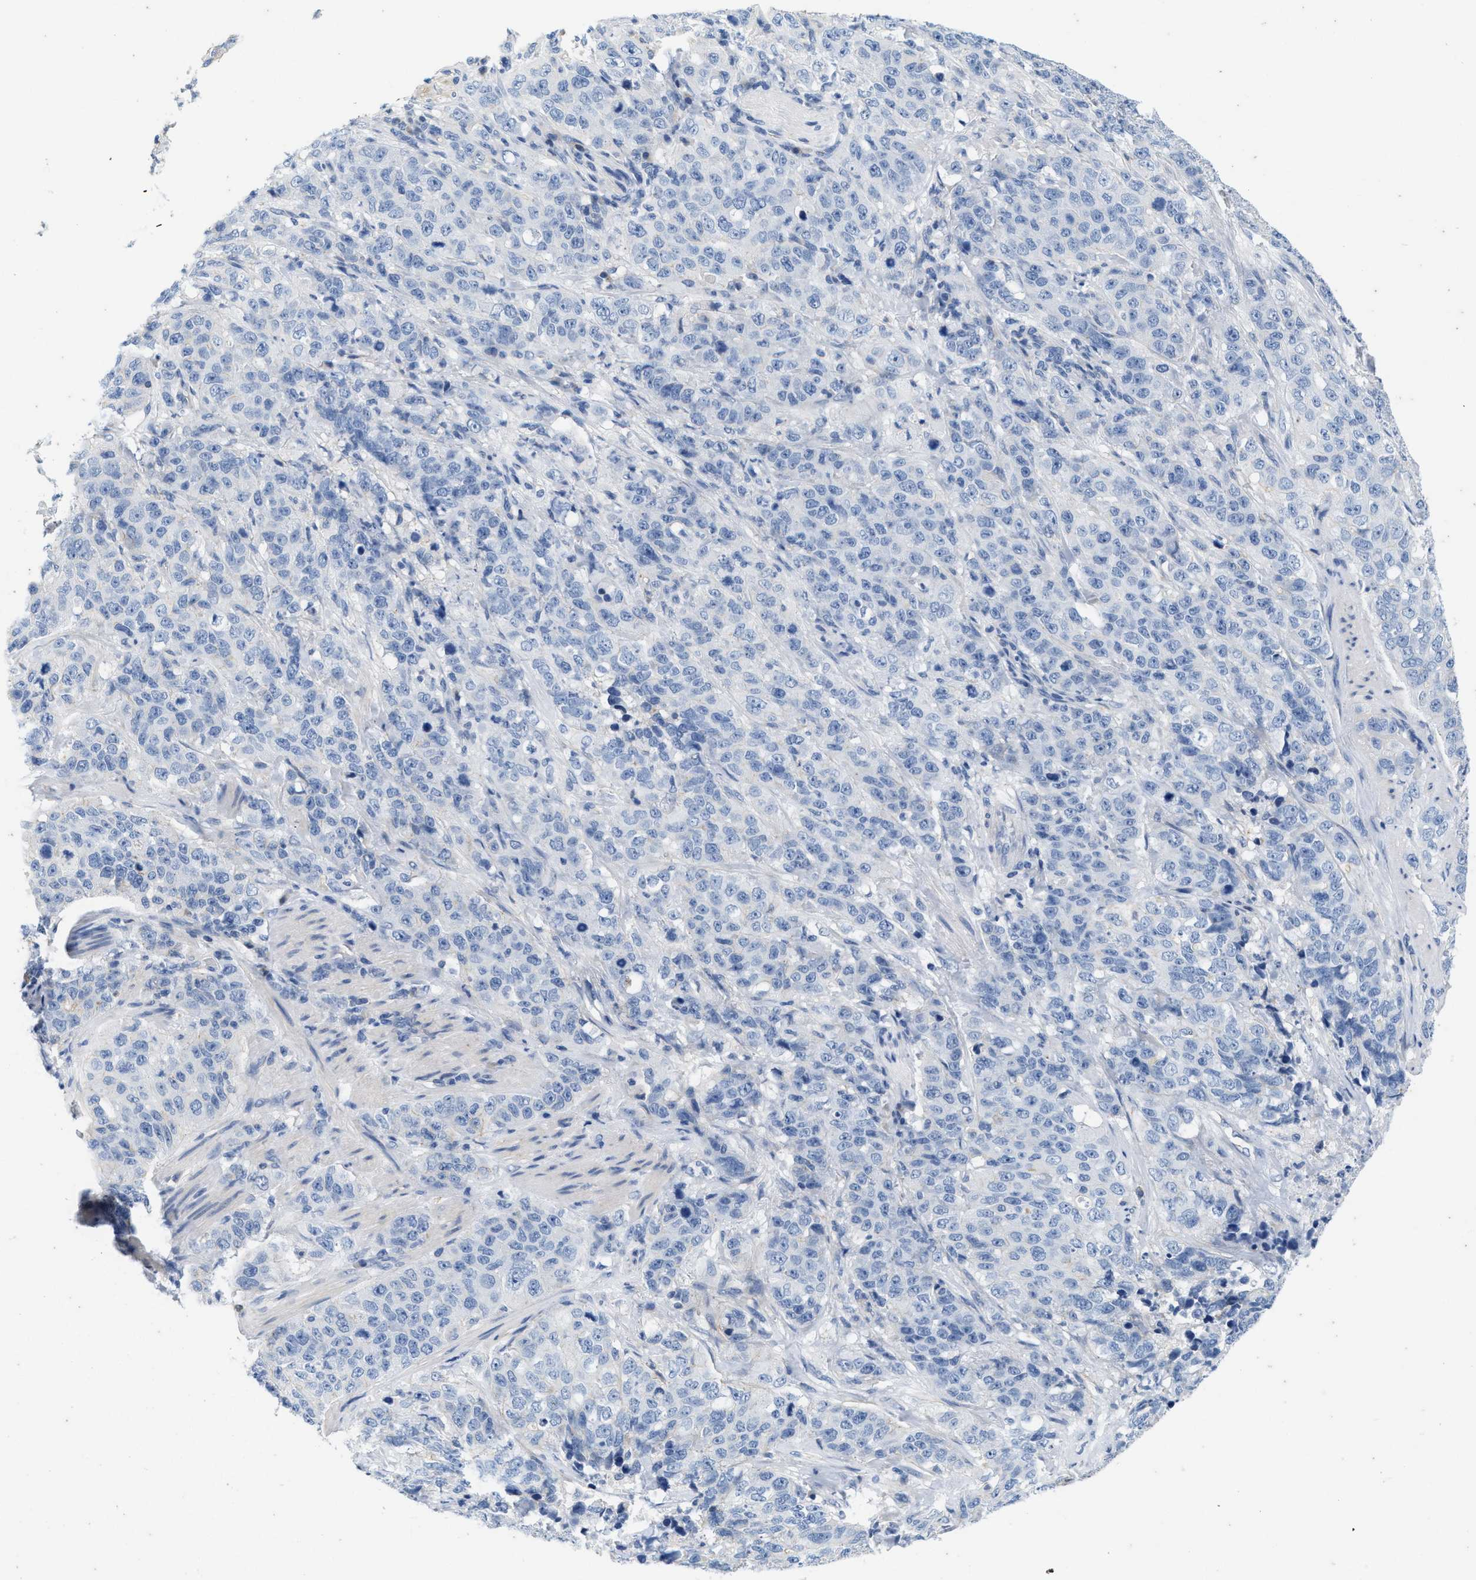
{"staining": {"intensity": "negative", "quantity": "none", "location": "none"}, "tissue": "stomach cancer", "cell_type": "Tumor cells", "image_type": "cancer", "snomed": [{"axis": "morphology", "description": "Adenocarcinoma, NOS"}, {"axis": "topography", "description": "Stomach"}], "caption": "Tumor cells show no significant protein expression in stomach adenocarcinoma.", "gene": "ABCB11", "patient": {"sex": "male", "age": 48}}